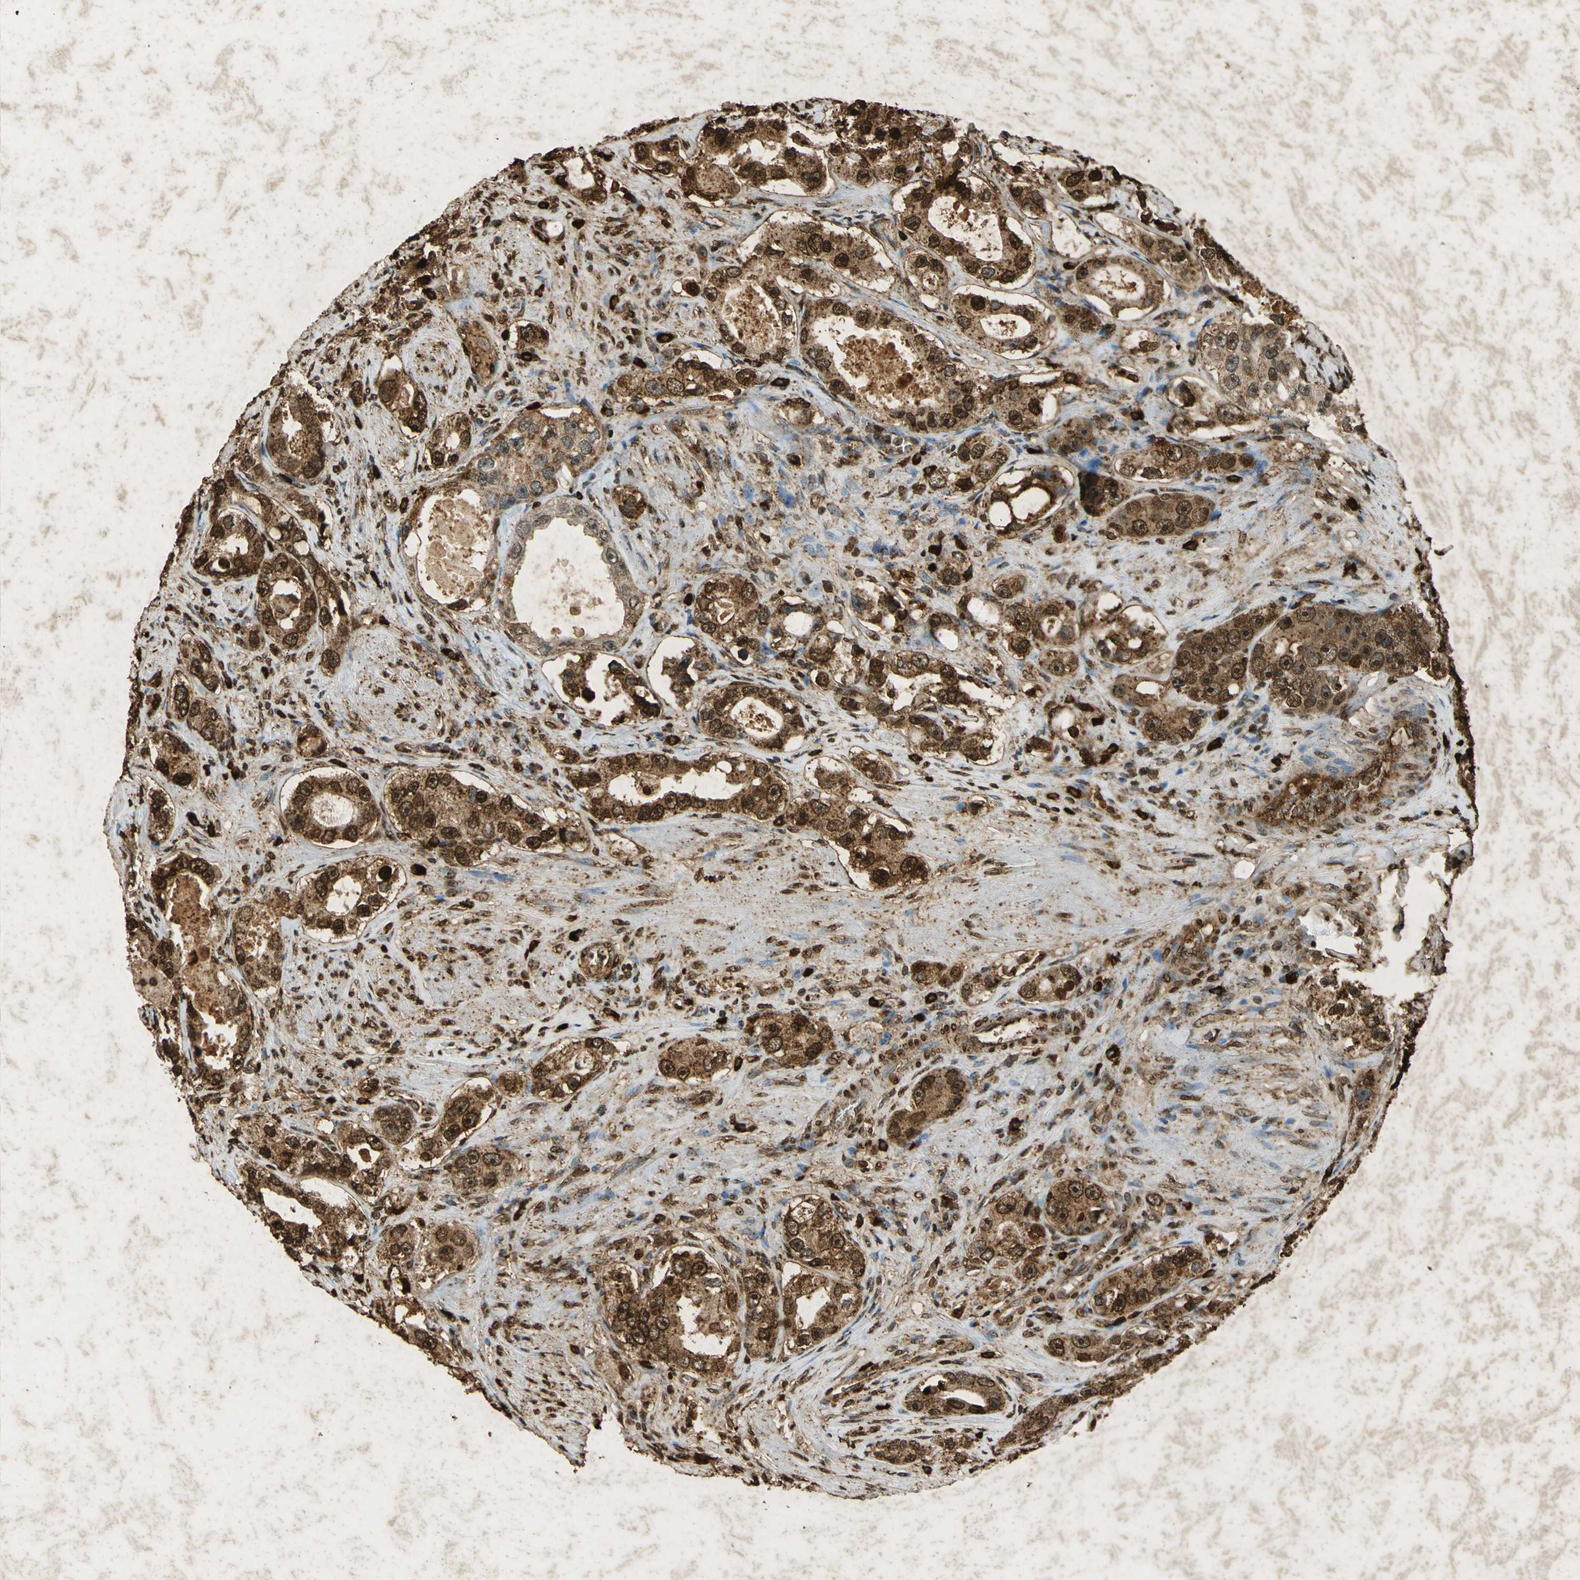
{"staining": {"intensity": "strong", "quantity": ">75%", "location": "cytoplasmic/membranous,nuclear"}, "tissue": "prostate cancer", "cell_type": "Tumor cells", "image_type": "cancer", "snomed": [{"axis": "morphology", "description": "Adenocarcinoma, High grade"}, {"axis": "topography", "description": "Prostate"}], "caption": "High-magnification brightfield microscopy of prostate high-grade adenocarcinoma stained with DAB (brown) and counterstained with hematoxylin (blue). tumor cells exhibit strong cytoplasmic/membranous and nuclear positivity is seen in about>75% of cells.", "gene": "ANXA4", "patient": {"sex": "male", "age": 63}}